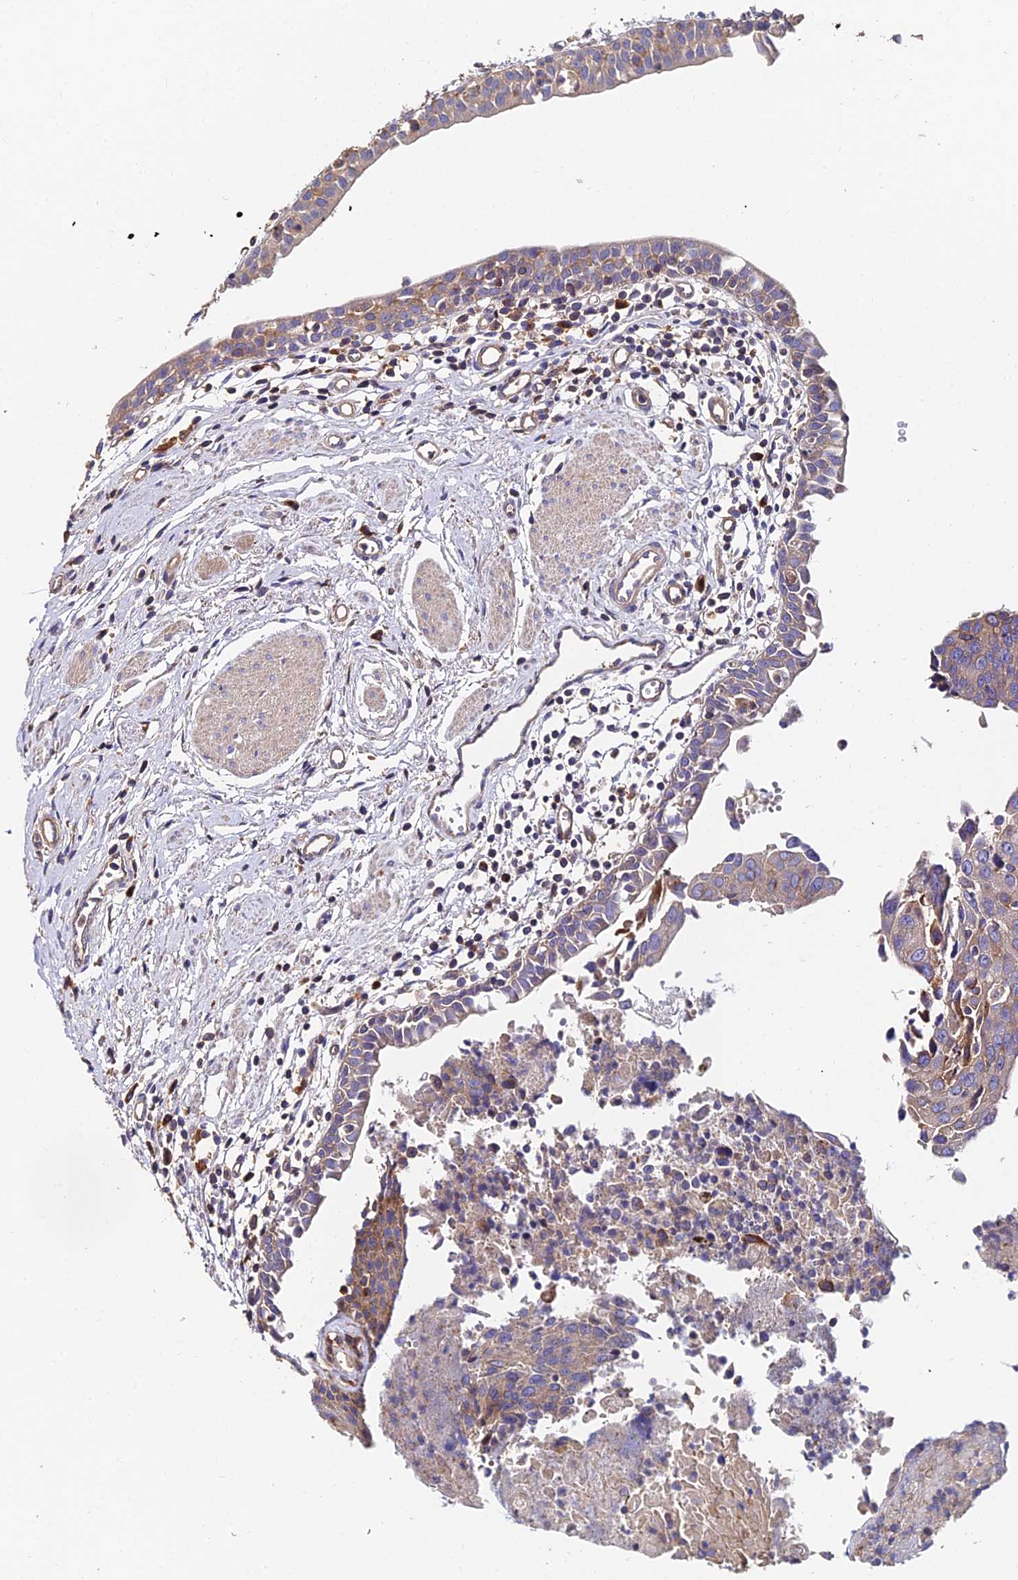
{"staining": {"intensity": "weak", "quantity": "25%-75%", "location": "cytoplasmic/membranous"}, "tissue": "urothelial cancer", "cell_type": "Tumor cells", "image_type": "cancer", "snomed": [{"axis": "morphology", "description": "Urothelial carcinoma, High grade"}, {"axis": "topography", "description": "Urinary bladder"}], "caption": "High-grade urothelial carcinoma stained for a protein (brown) demonstrates weak cytoplasmic/membranous positive expression in approximately 25%-75% of tumor cells.", "gene": "EXT1", "patient": {"sex": "female", "age": 85}}